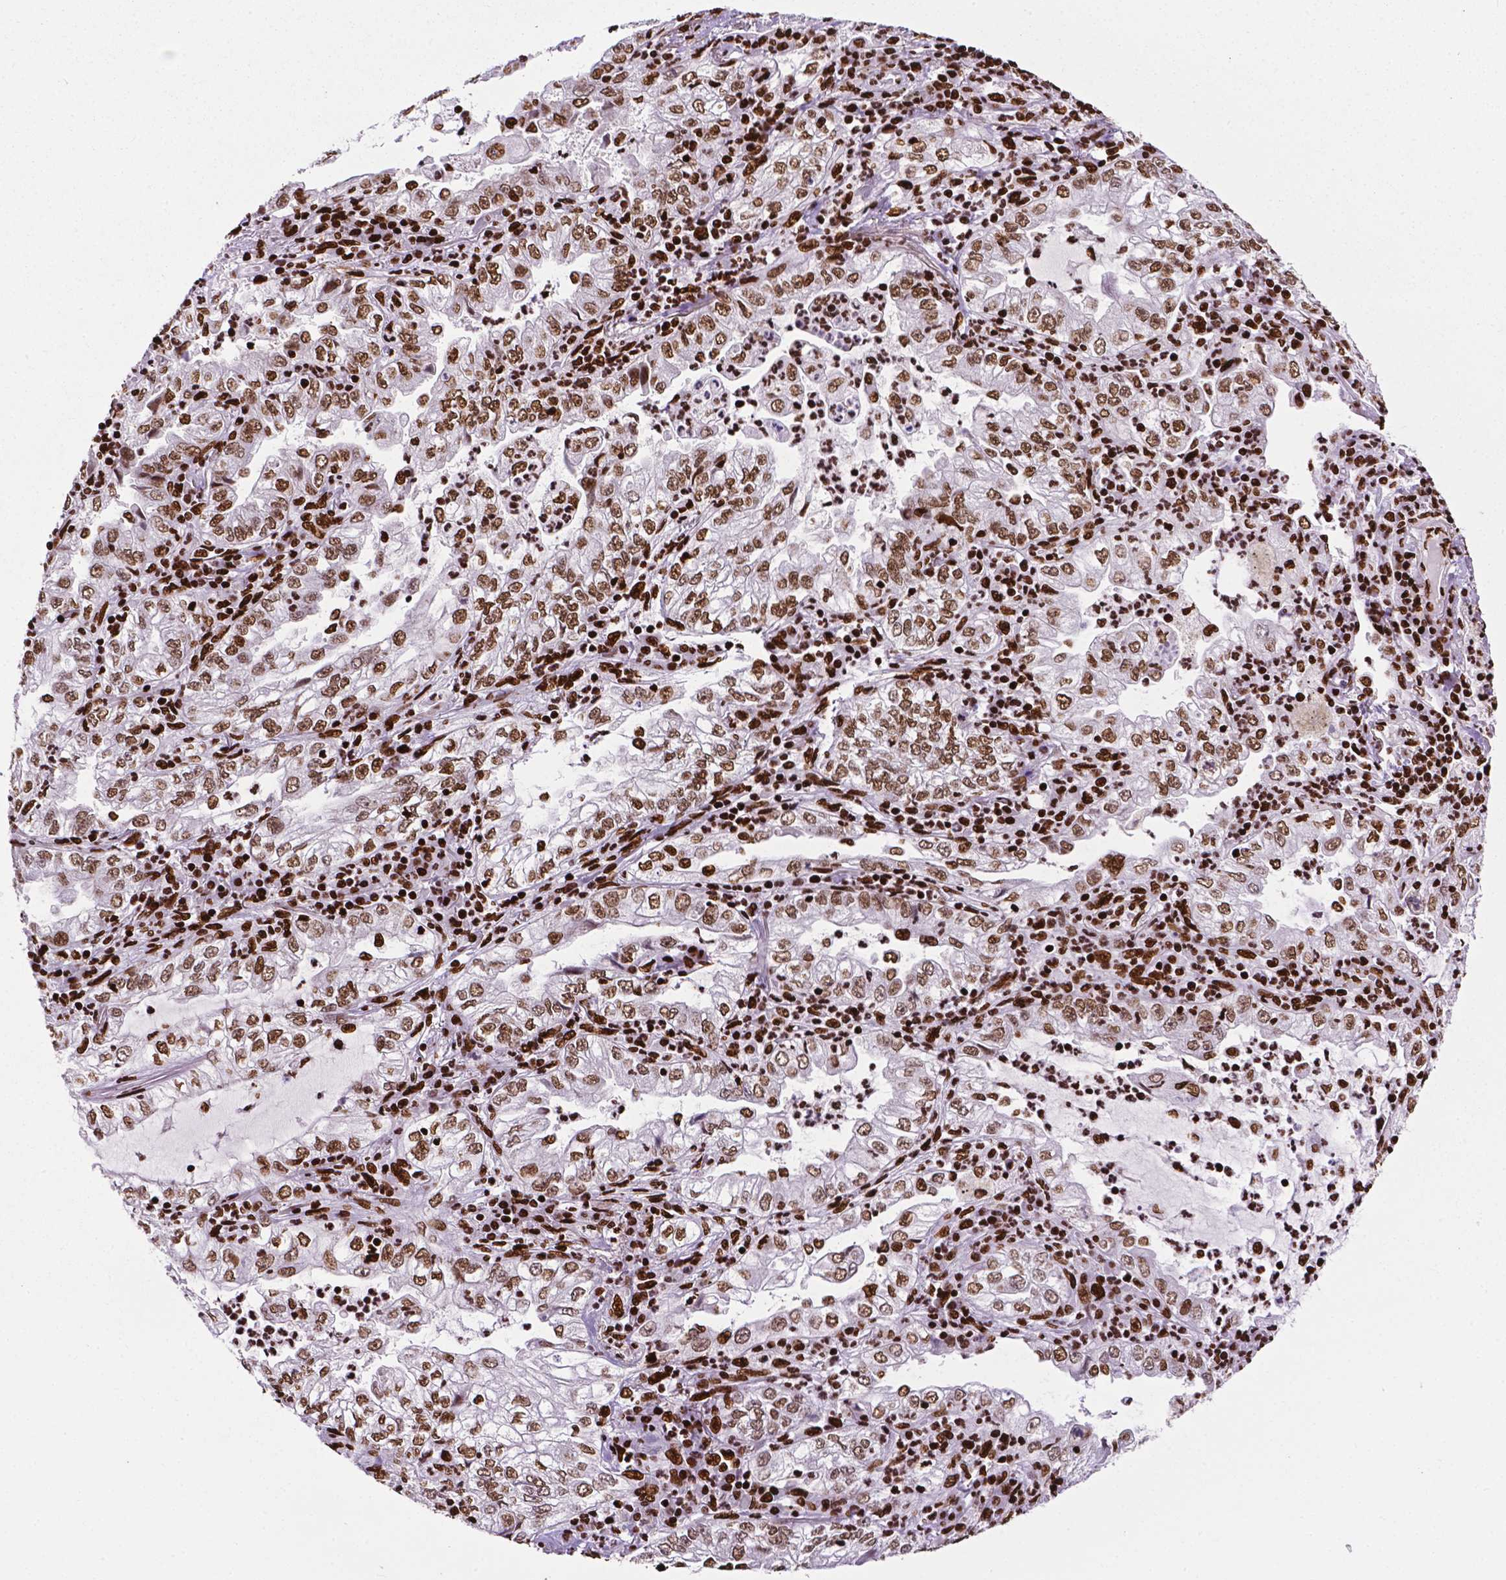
{"staining": {"intensity": "moderate", "quantity": ">75%", "location": "nuclear"}, "tissue": "lung cancer", "cell_type": "Tumor cells", "image_type": "cancer", "snomed": [{"axis": "morphology", "description": "Adenocarcinoma, NOS"}, {"axis": "topography", "description": "Lung"}], "caption": "Immunohistochemistry of adenocarcinoma (lung) exhibits medium levels of moderate nuclear expression in about >75% of tumor cells.", "gene": "SMIM5", "patient": {"sex": "female", "age": 73}}